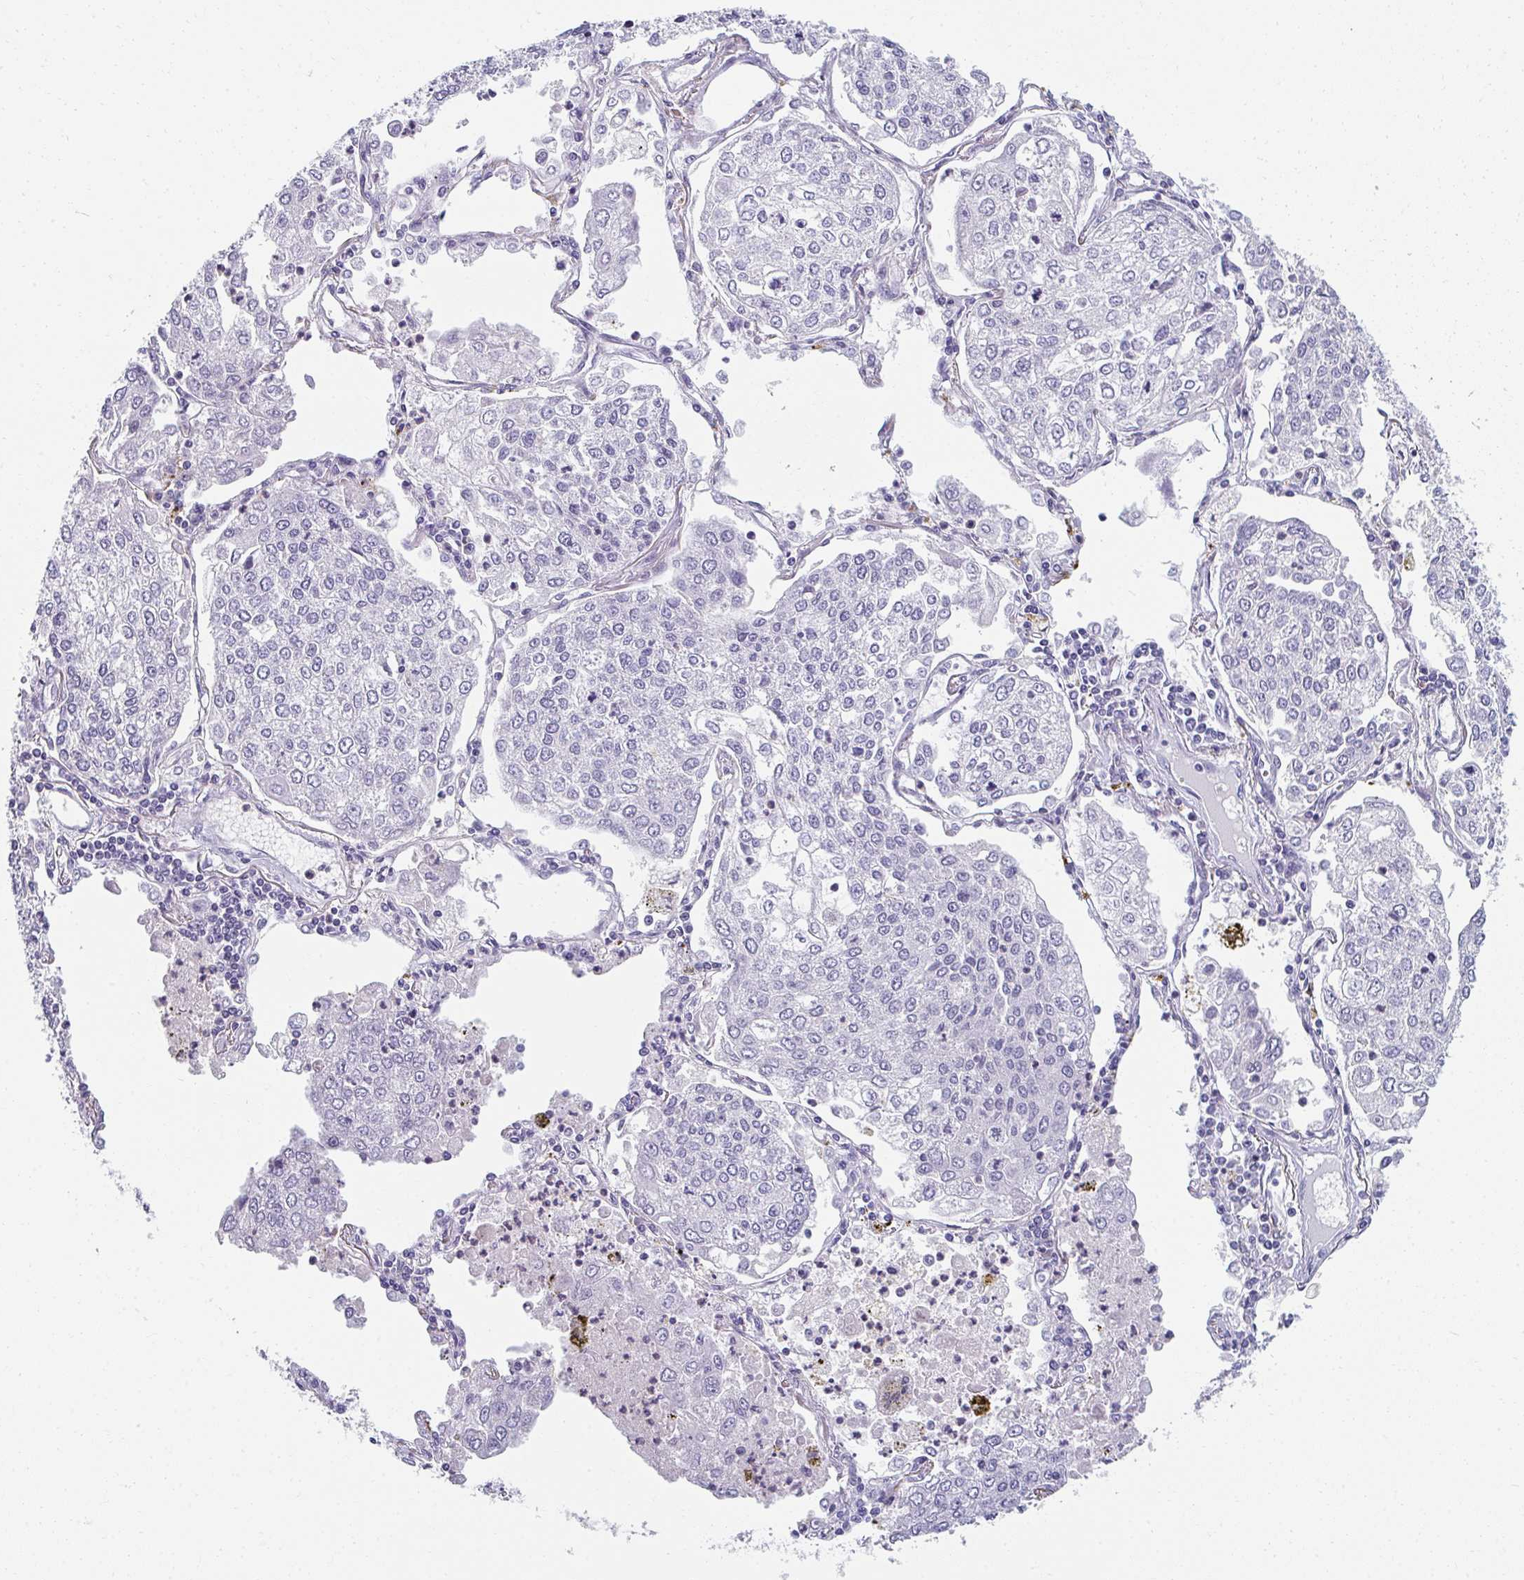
{"staining": {"intensity": "negative", "quantity": "none", "location": "none"}, "tissue": "lung cancer", "cell_type": "Tumor cells", "image_type": "cancer", "snomed": [{"axis": "morphology", "description": "Squamous cell carcinoma, NOS"}, {"axis": "topography", "description": "Lung"}], "caption": "Squamous cell carcinoma (lung) was stained to show a protein in brown. There is no significant positivity in tumor cells. (DAB immunohistochemistry (IHC) with hematoxylin counter stain).", "gene": "EIF1AD", "patient": {"sex": "male", "age": 74}}